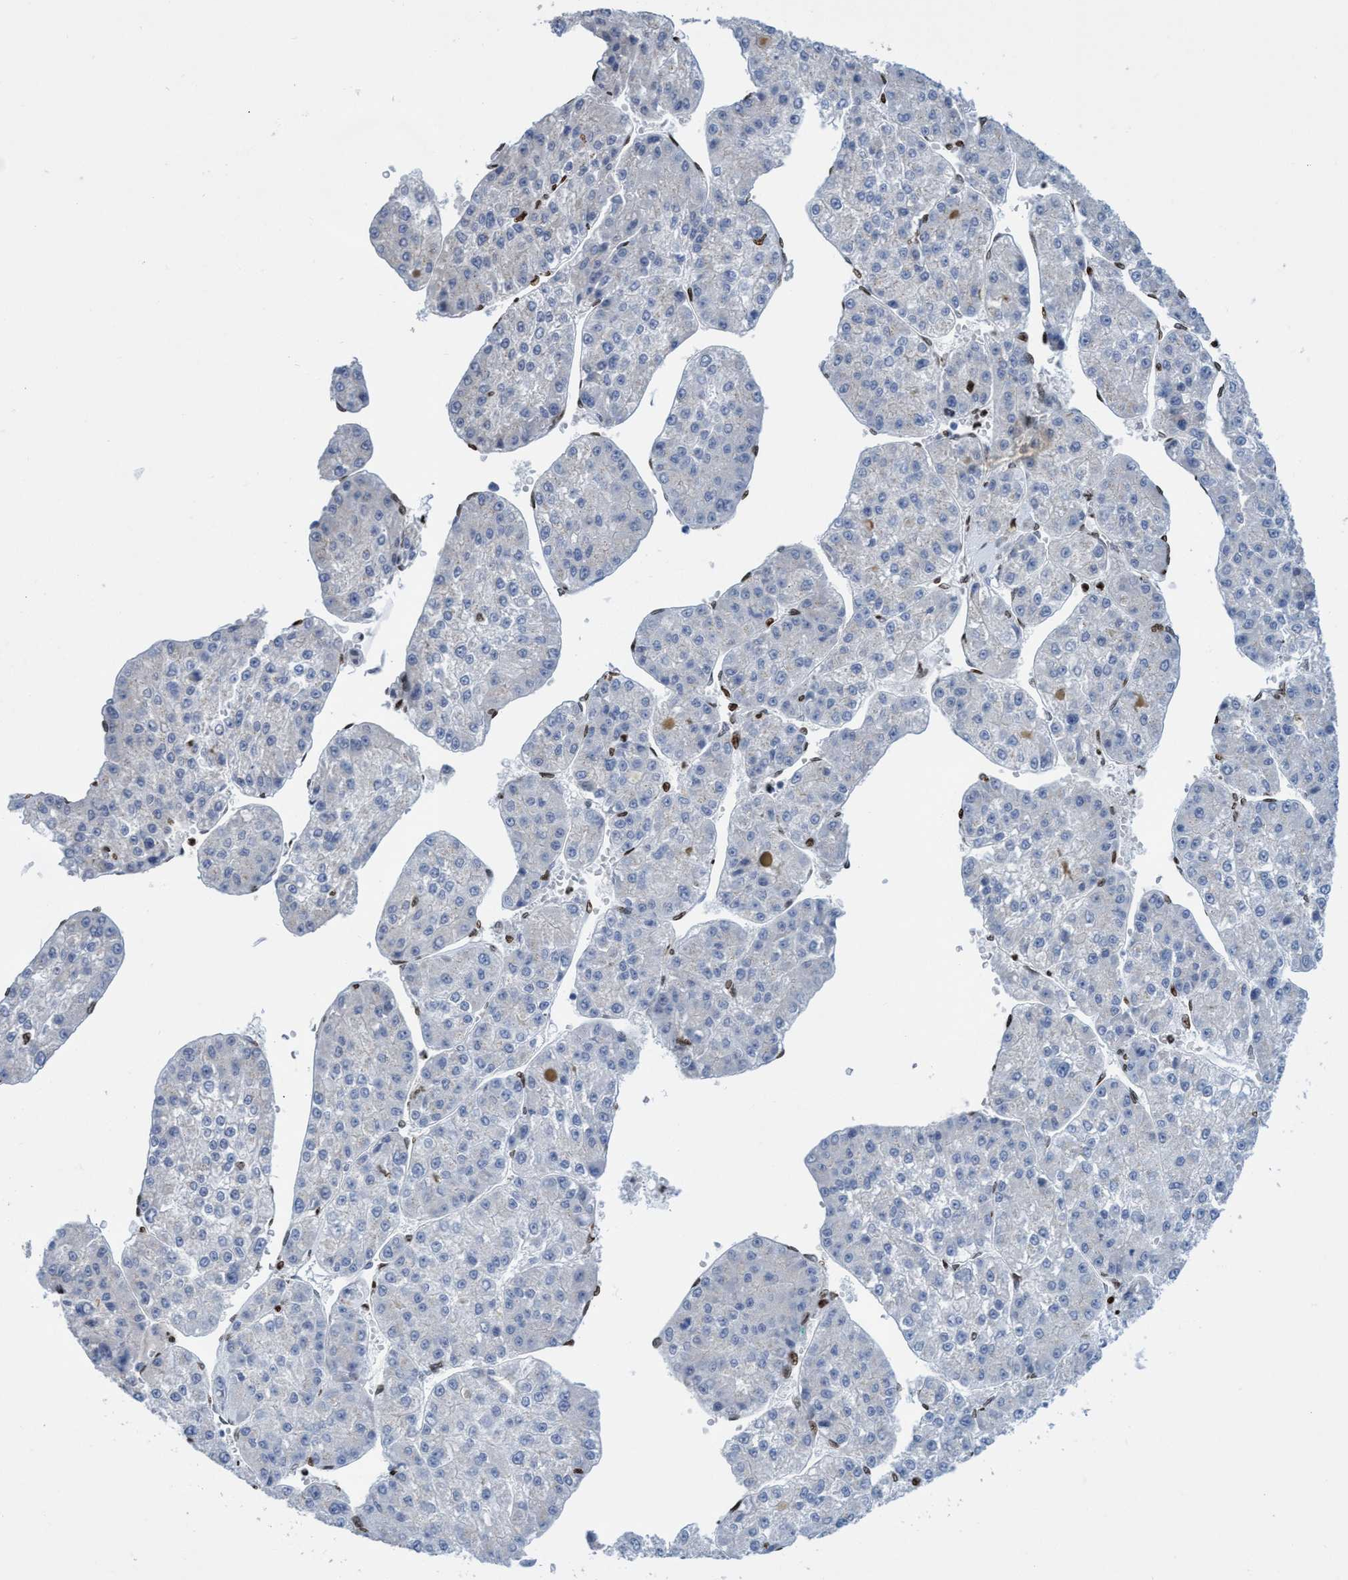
{"staining": {"intensity": "negative", "quantity": "none", "location": "none"}, "tissue": "liver cancer", "cell_type": "Tumor cells", "image_type": "cancer", "snomed": [{"axis": "morphology", "description": "Carcinoma, Hepatocellular, NOS"}, {"axis": "topography", "description": "Liver"}], "caption": "IHC micrograph of human liver cancer stained for a protein (brown), which demonstrates no expression in tumor cells. Brightfield microscopy of immunohistochemistry stained with DAB (brown) and hematoxylin (blue), captured at high magnification.", "gene": "CBX2", "patient": {"sex": "female", "age": 73}}